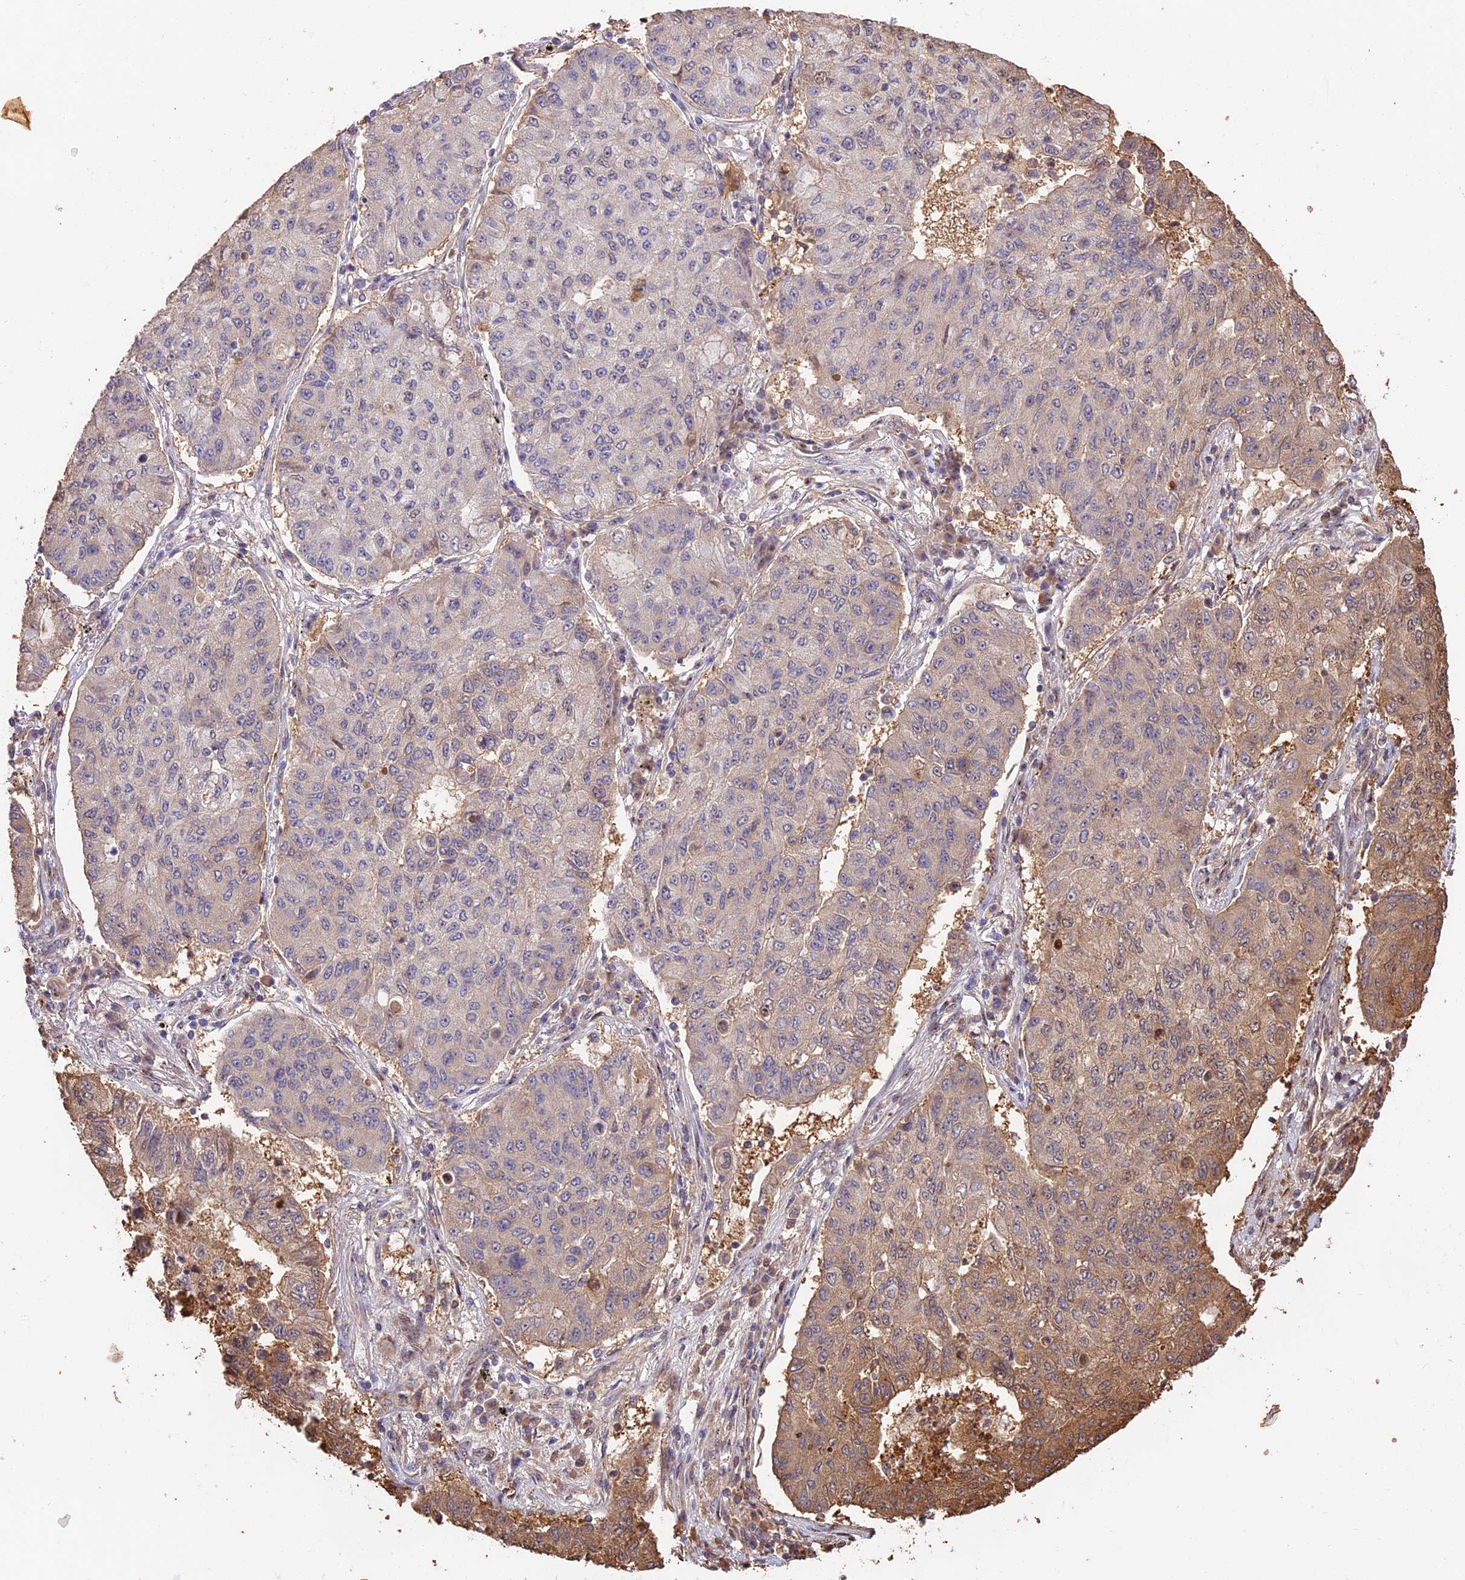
{"staining": {"intensity": "weak", "quantity": "<25%", "location": "cytoplasmic/membranous,nuclear"}, "tissue": "lung cancer", "cell_type": "Tumor cells", "image_type": "cancer", "snomed": [{"axis": "morphology", "description": "Squamous cell carcinoma, NOS"}, {"axis": "topography", "description": "Lung"}], "caption": "The image exhibits no staining of tumor cells in lung squamous cell carcinoma.", "gene": "PPP1R37", "patient": {"sex": "male", "age": 74}}